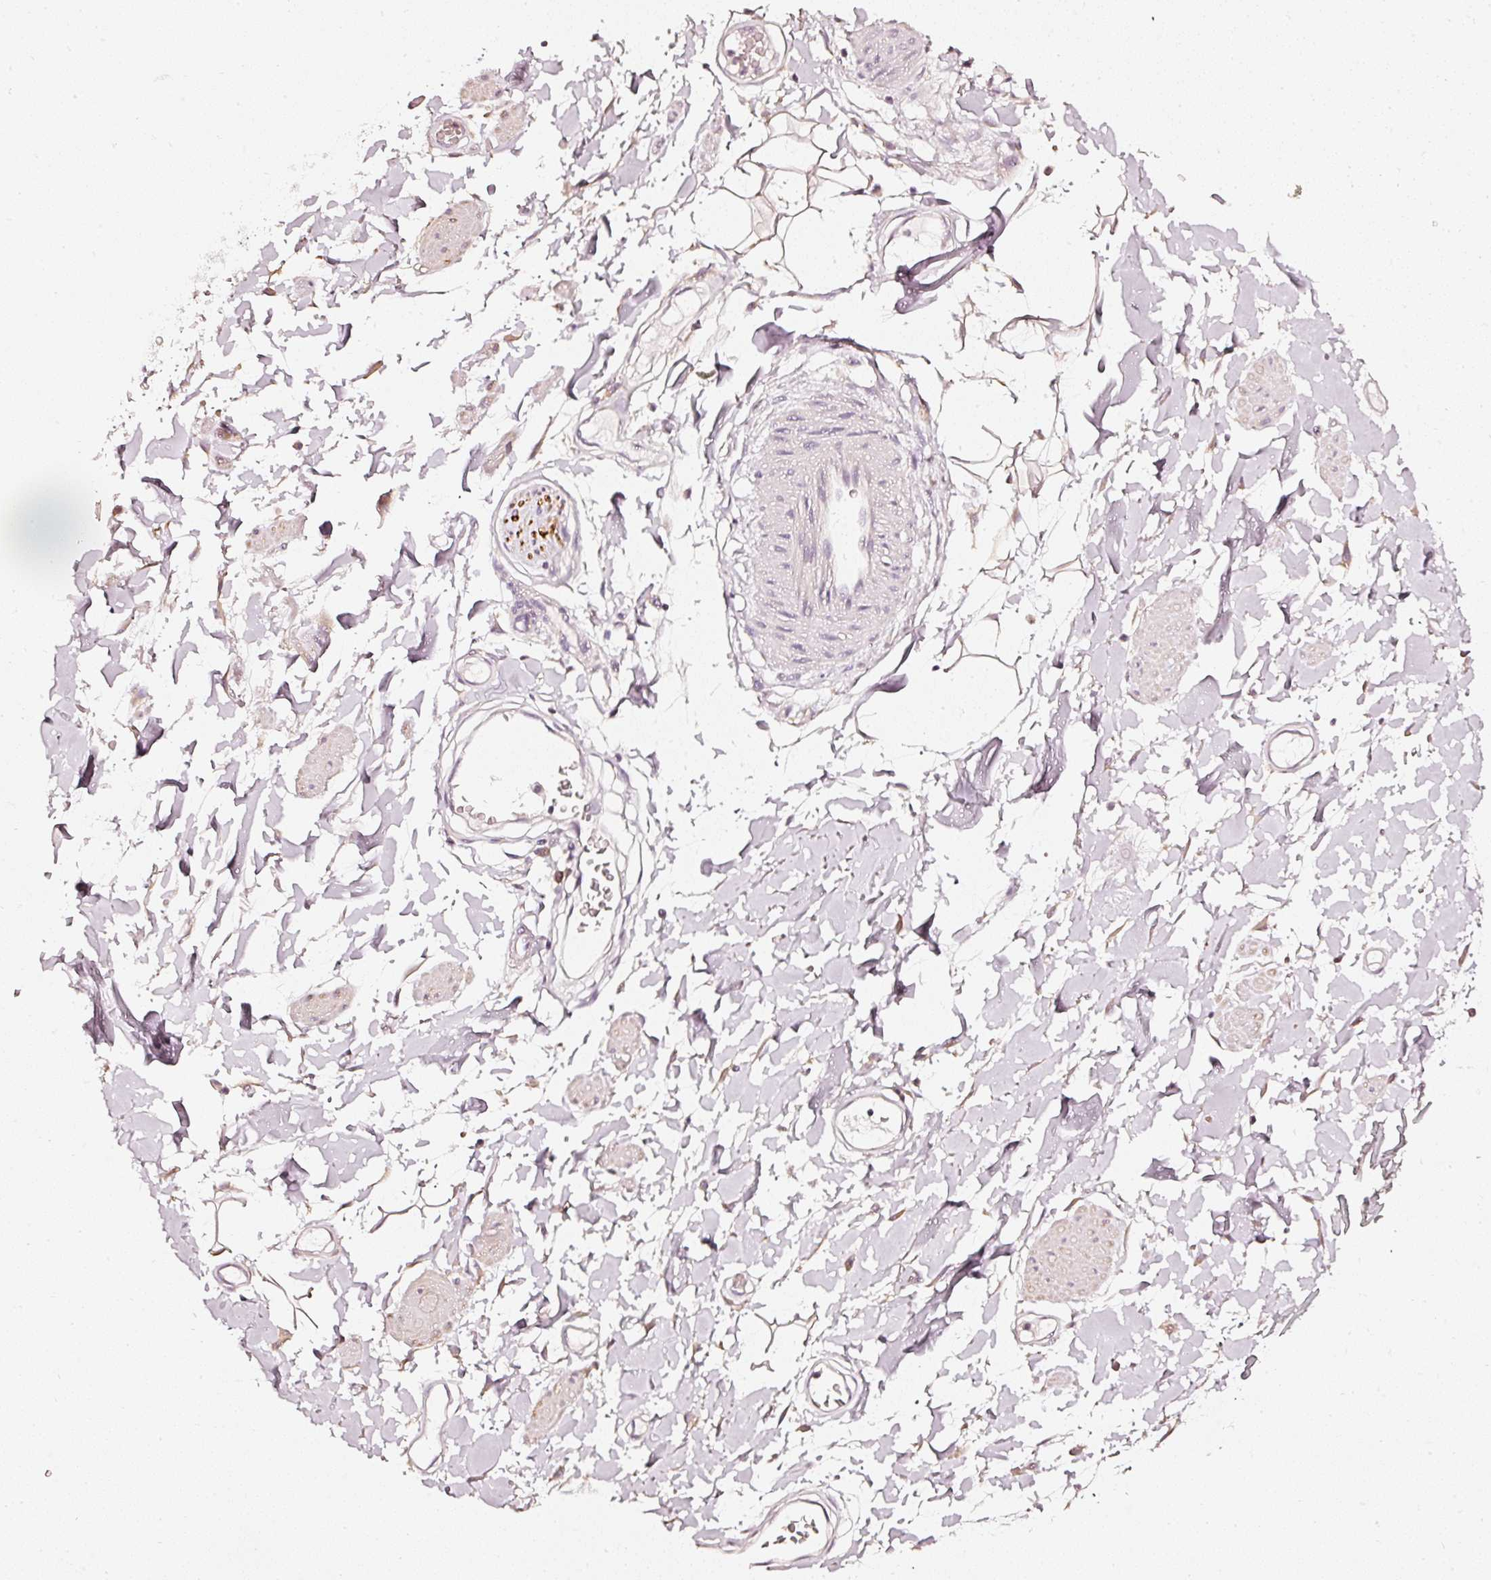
{"staining": {"intensity": "weak", "quantity": "25%-75%", "location": "cytoplasmic/membranous"}, "tissue": "adipose tissue", "cell_type": "Adipocytes", "image_type": "normal", "snomed": [{"axis": "morphology", "description": "Normal tissue, NOS"}, {"axis": "topography", "description": "Vulva"}, {"axis": "topography", "description": "Peripheral nerve tissue"}], "caption": "Immunohistochemistry (IHC) photomicrograph of normal adipose tissue: human adipose tissue stained using immunohistochemistry (IHC) demonstrates low levels of weak protein expression localized specifically in the cytoplasmic/membranous of adipocytes, appearing as a cytoplasmic/membranous brown color.", "gene": "CNP", "patient": {"sex": "female", "age": 68}}